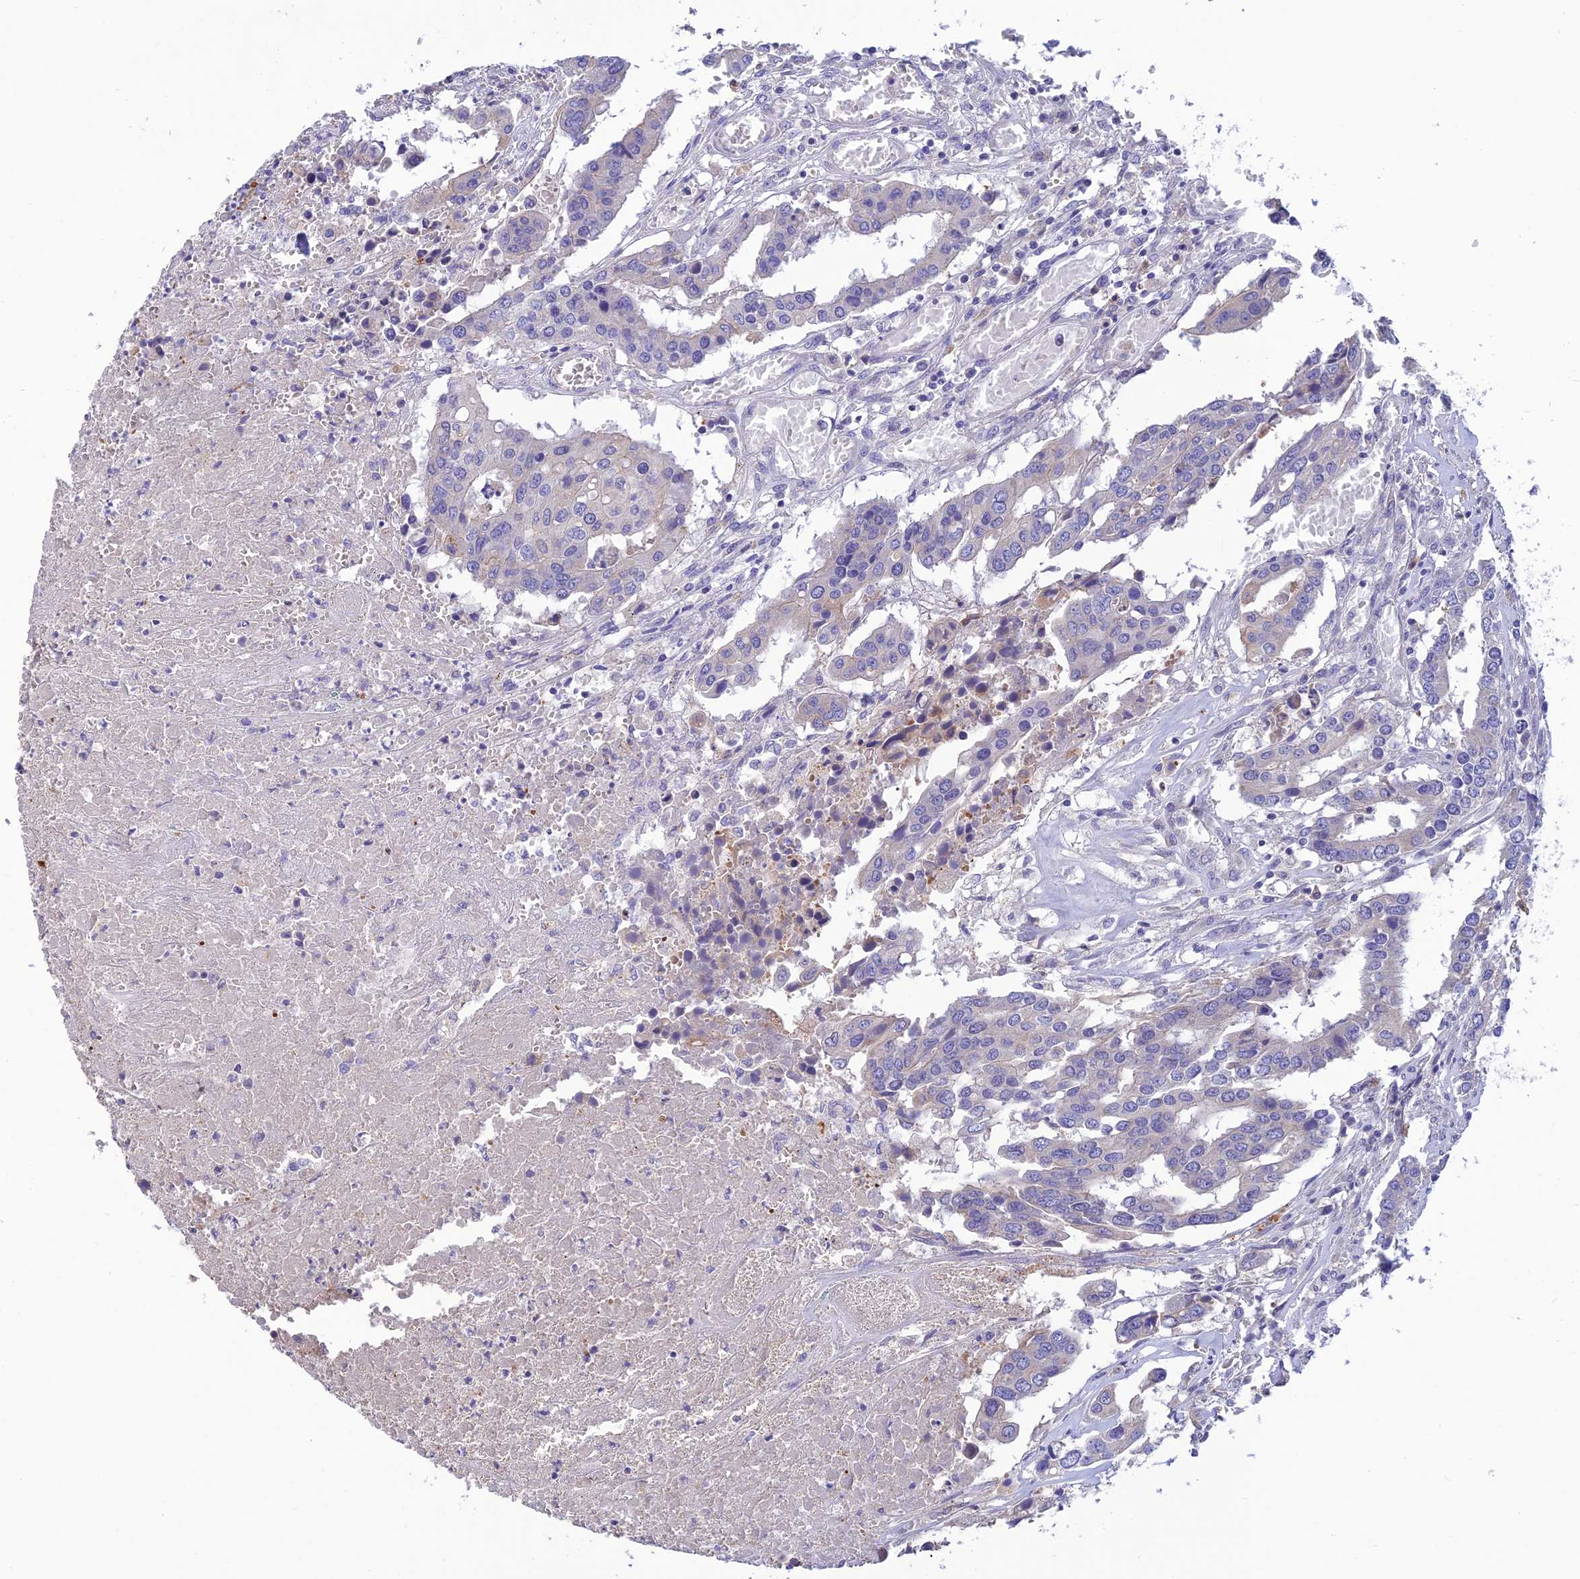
{"staining": {"intensity": "negative", "quantity": "none", "location": "none"}, "tissue": "colorectal cancer", "cell_type": "Tumor cells", "image_type": "cancer", "snomed": [{"axis": "morphology", "description": "Adenocarcinoma, NOS"}, {"axis": "topography", "description": "Colon"}], "caption": "Immunohistochemistry (IHC) photomicrograph of neoplastic tissue: adenocarcinoma (colorectal) stained with DAB exhibits no significant protein positivity in tumor cells. (Stains: DAB IHC with hematoxylin counter stain, Microscopy: brightfield microscopy at high magnification).", "gene": "SFT2D2", "patient": {"sex": "male", "age": 77}}